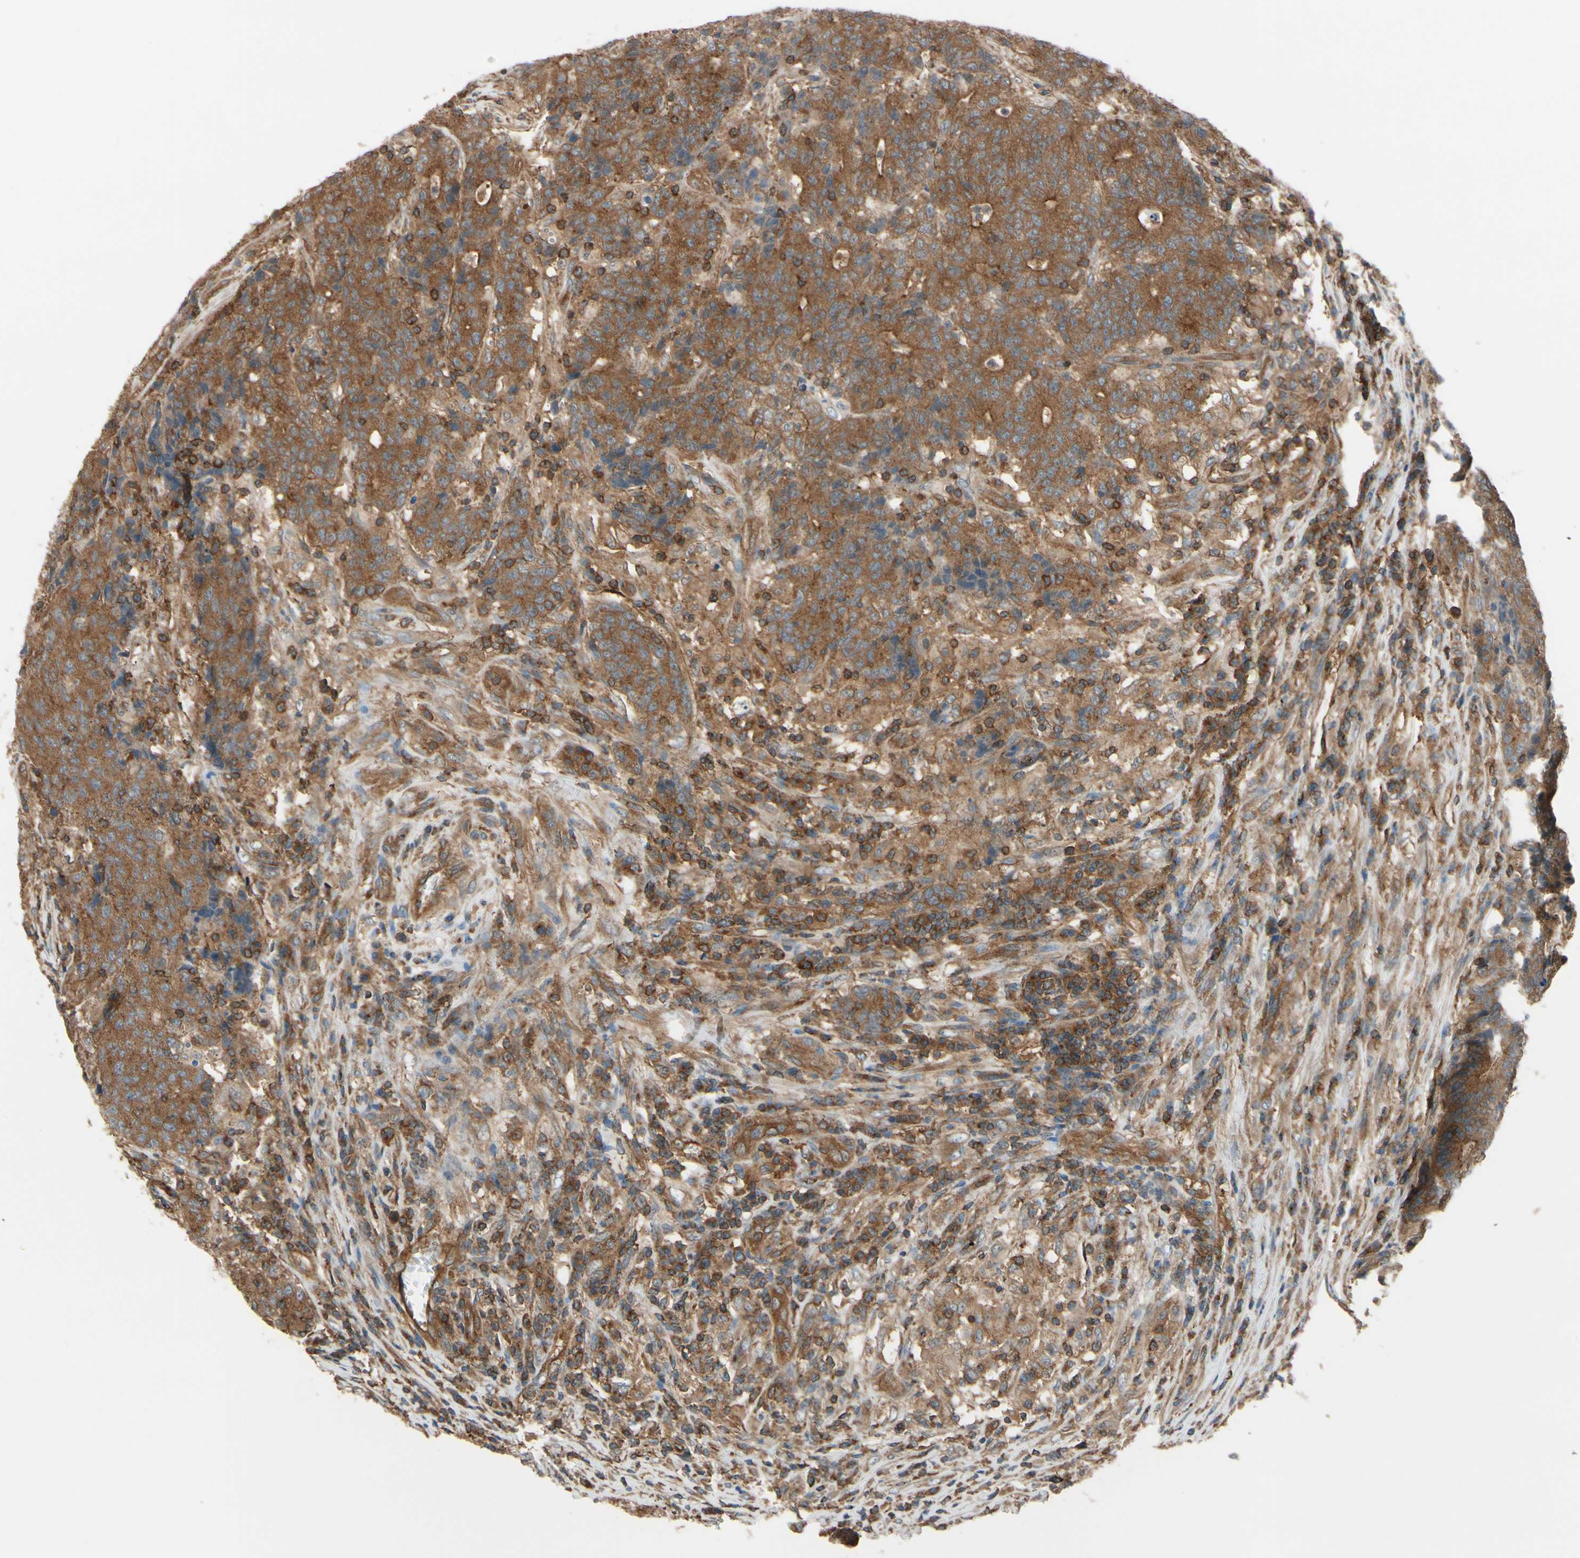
{"staining": {"intensity": "moderate", "quantity": ">75%", "location": "cytoplasmic/membranous"}, "tissue": "colorectal cancer", "cell_type": "Tumor cells", "image_type": "cancer", "snomed": [{"axis": "morphology", "description": "Normal tissue, NOS"}, {"axis": "morphology", "description": "Adenocarcinoma, NOS"}, {"axis": "topography", "description": "Colon"}], "caption": "A brown stain labels moderate cytoplasmic/membranous expression of a protein in human colorectal cancer tumor cells. Nuclei are stained in blue.", "gene": "EPS15", "patient": {"sex": "female", "age": 75}}